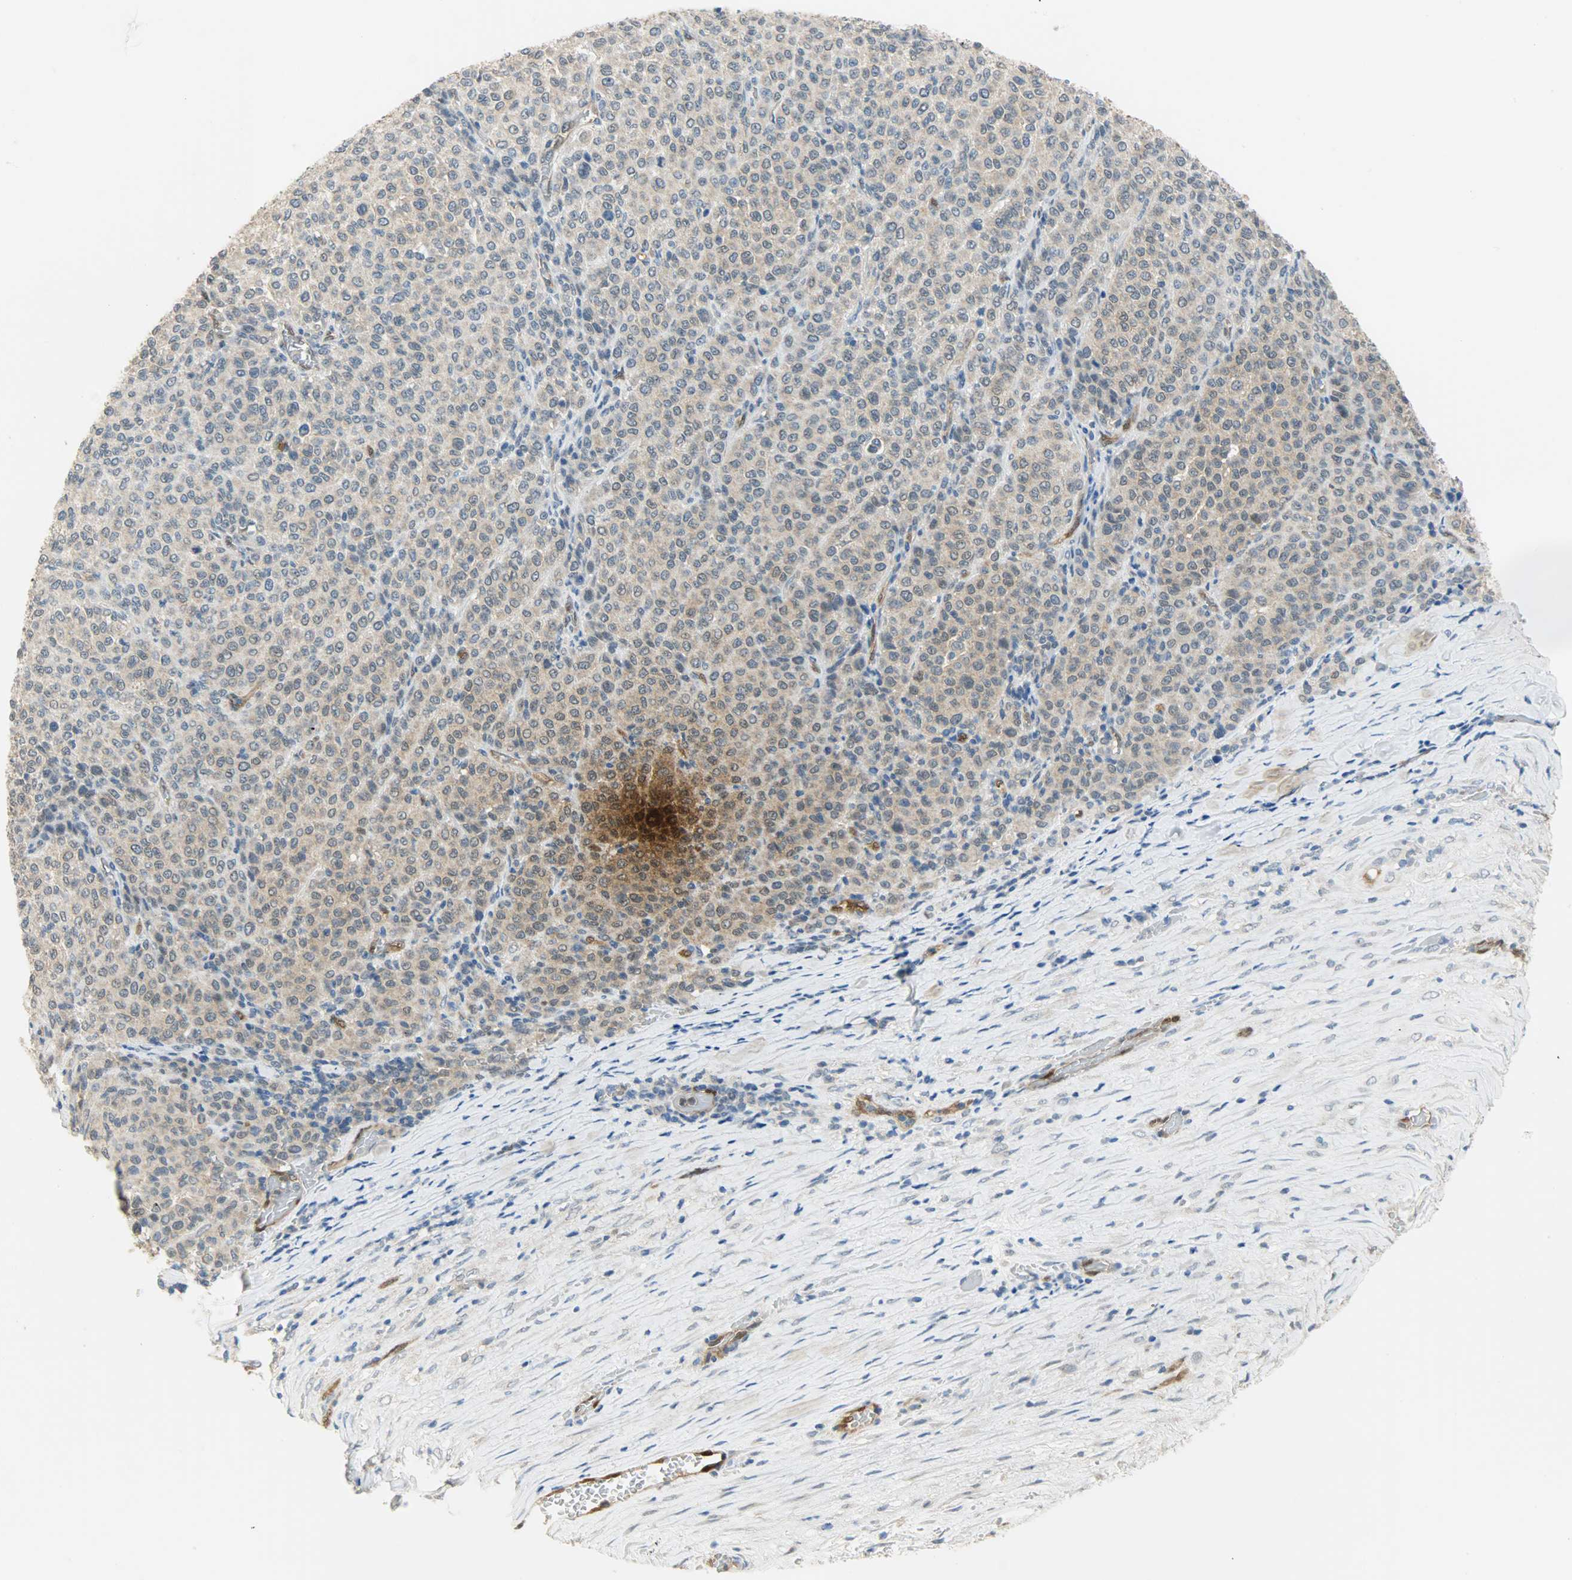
{"staining": {"intensity": "weak", "quantity": "<25%", "location": "cytoplasmic/membranous"}, "tissue": "melanoma", "cell_type": "Tumor cells", "image_type": "cancer", "snomed": [{"axis": "morphology", "description": "Malignant melanoma, Metastatic site"}, {"axis": "topography", "description": "Pancreas"}], "caption": "DAB (3,3'-diaminobenzidine) immunohistochemical staining of human melanoma shows no significant staining in tumor cells.", "gene": "FKBP1A", "patient": {"sex": "female", "age": 30}}